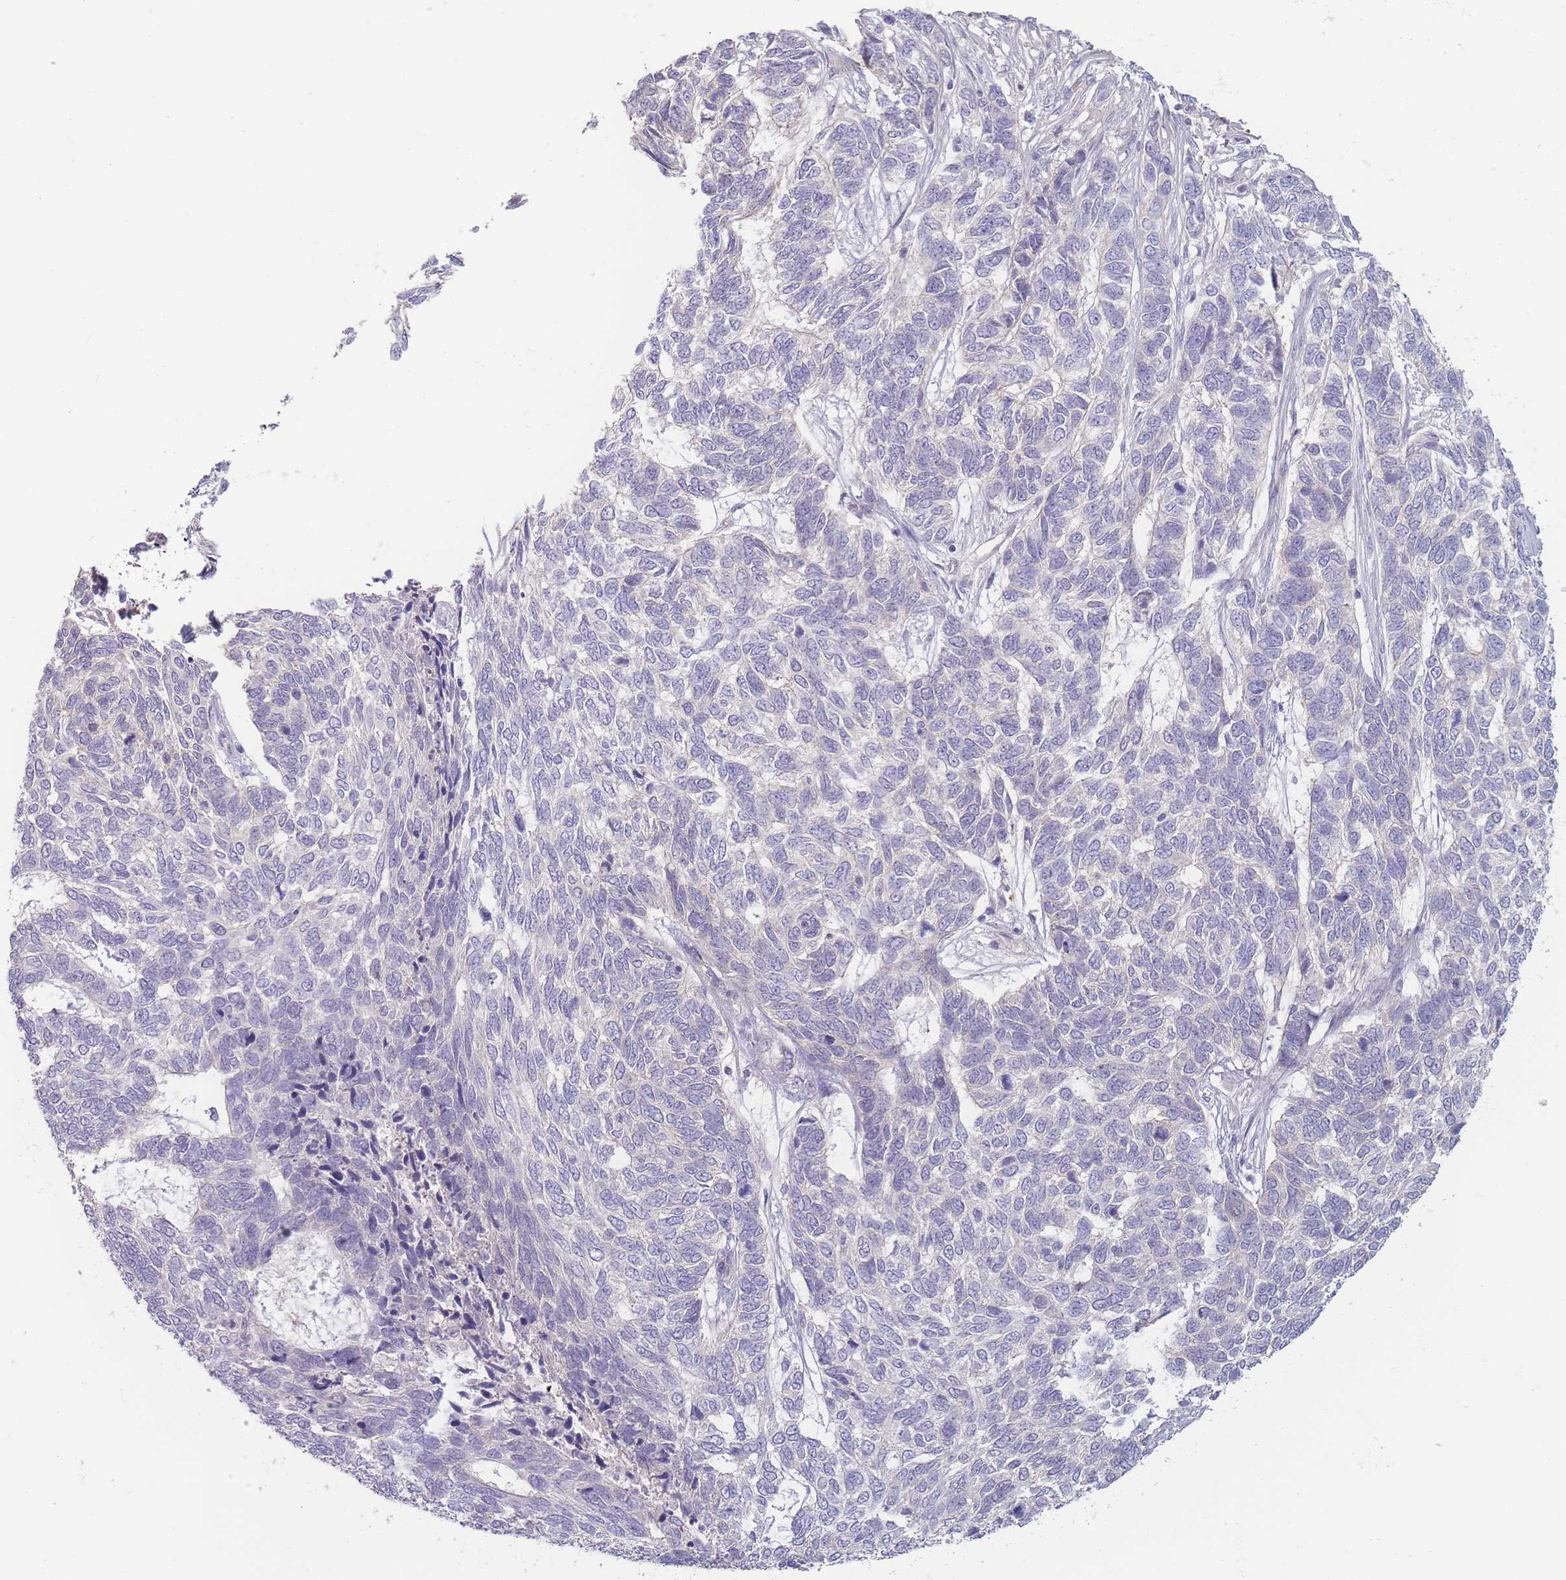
{"staining": {"intensity": "negative", "quantity": "none", "location": "none"}, "tissue": "skin cancer", "cell_type": "Tumor cells", "image_type": "cancer", "snomed": [{"axis": "morphology", "description": "Basal cell carcinoma"}, {"axis": "topography", "description": "Skin"}], "caption": "DAB immunohistochemical staining of human skin cancer (basal cell carcinoma) exhibits no significant positivity in tumor cells.", "gene": "SPHKAP", "patient": {"sex": "female", "age": 65}}